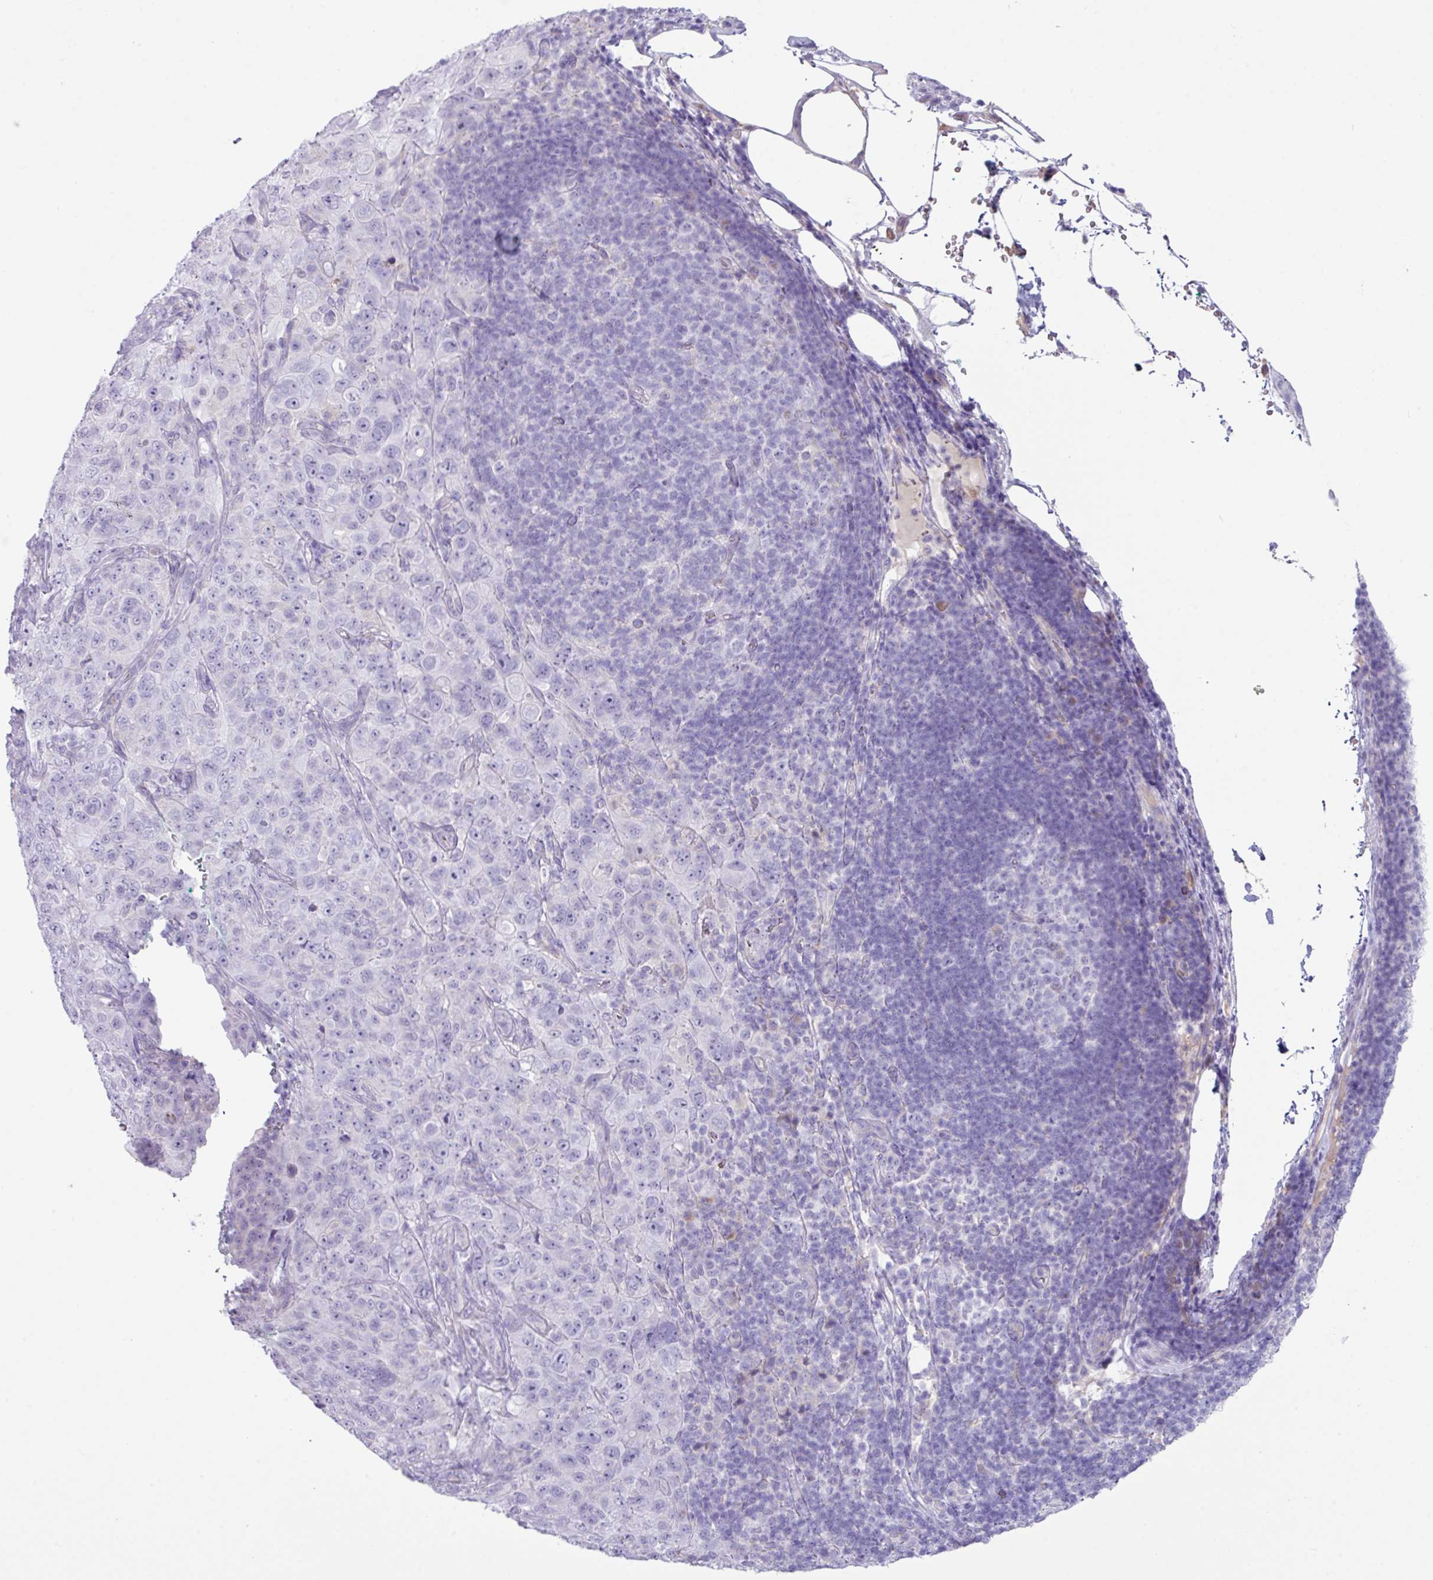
{"staining": {"intensity": "negative", "quantity": "none", "location": "none"}, "tissue": "pancreatic cancer", "cell_type": "Tumor cells", "image_type": "cancer", "snomed": [{"axis": "morphology", "description": "Adenocarcinoma, NOS"}, {"axis": "topography", "description": "Pancreas"}], "caption": "Tumor cells are negative for protein expression in human pancreatic cancer (adenocarcinoma).", "gene": "ZNF524", "patient": {"sex": "male", "age": 68}}